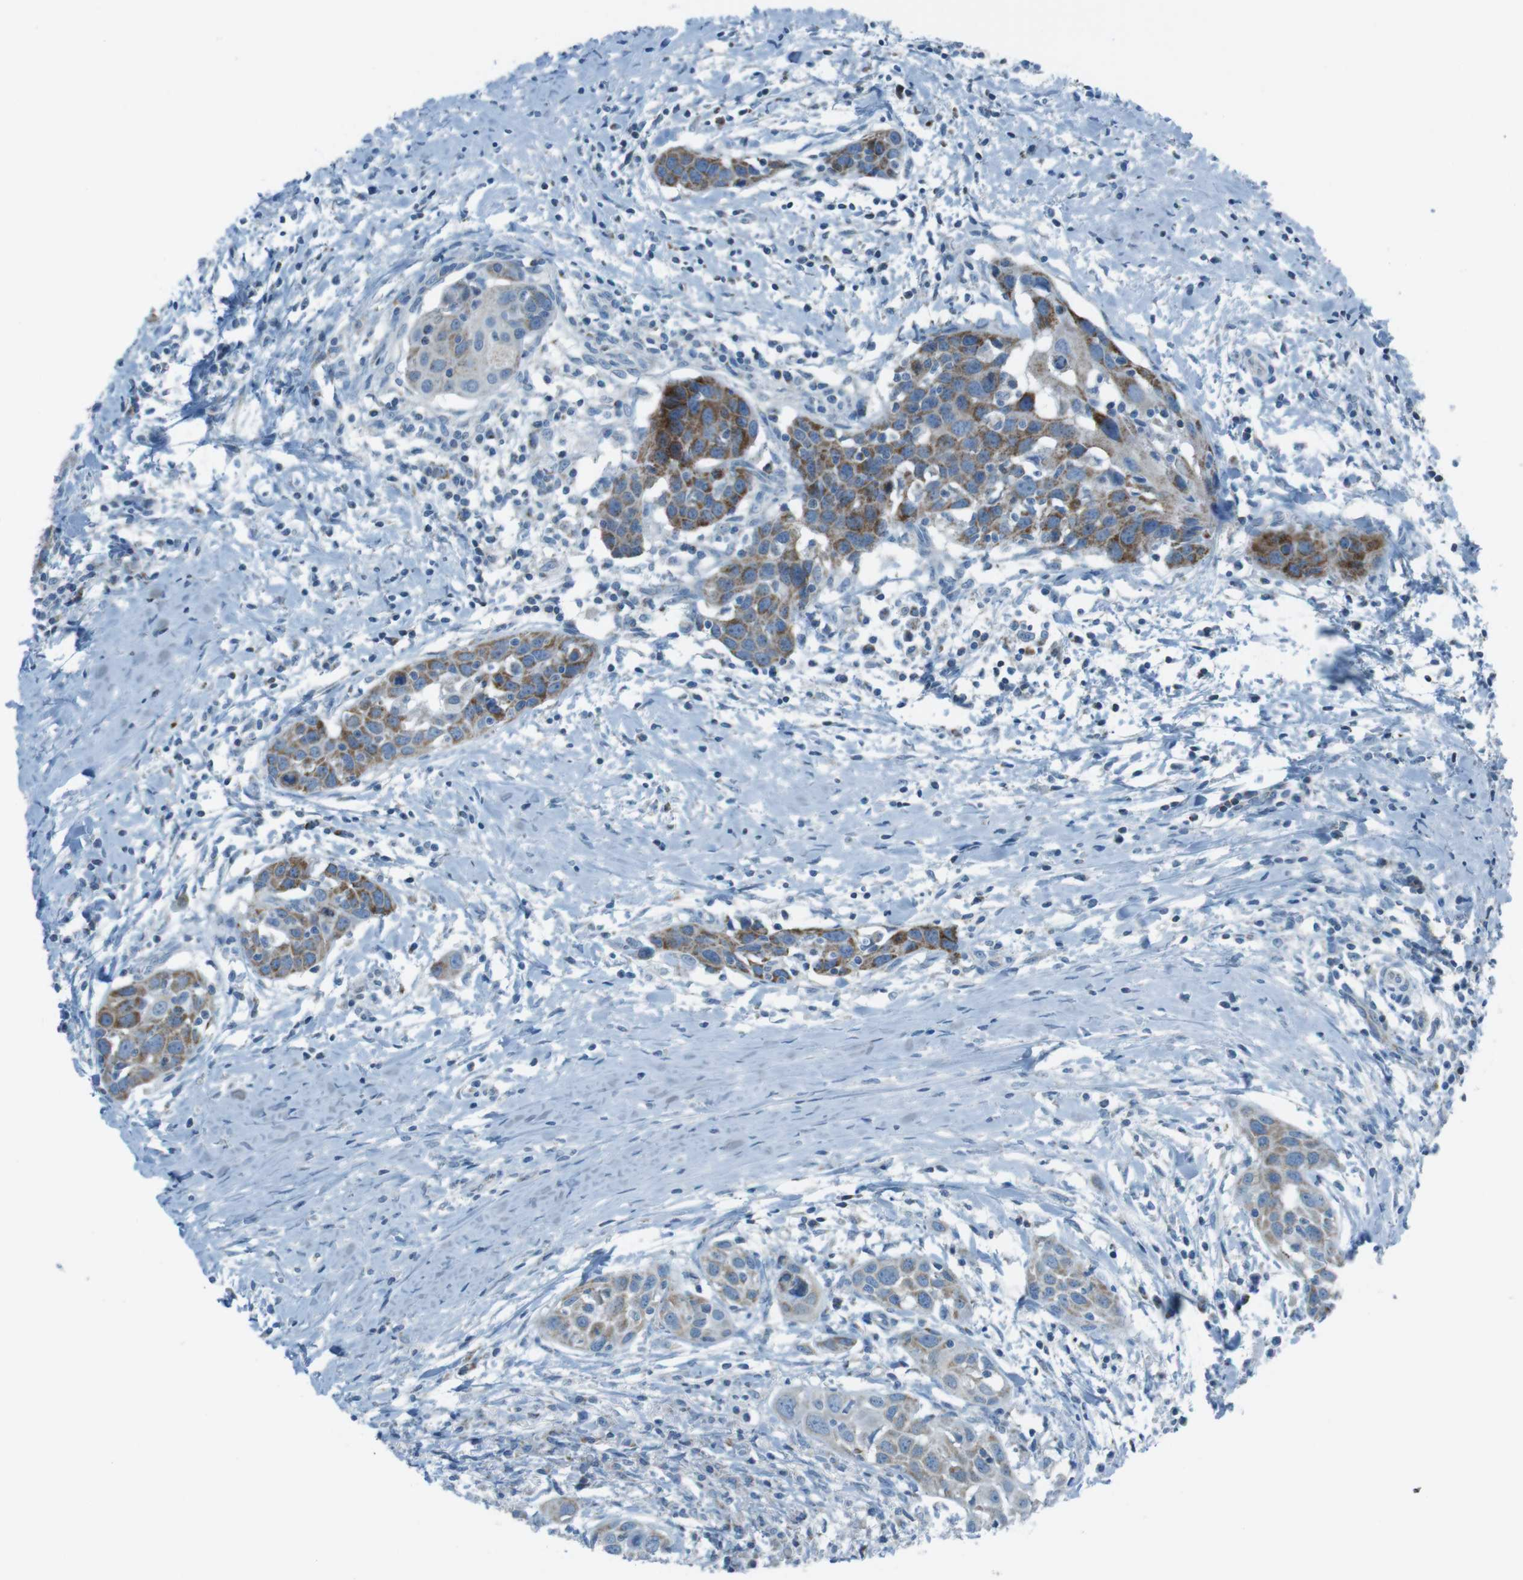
{"staining": {"intensity": "weak", "quantity": ">75%", "location": "cytoplasmic/membranous"}, "tissue": "head and neck cancer", "cell_type": "Tumor cells", "image_type": "cancer", "snomed": [{"axis": "morphology", "description": "Squamous cell carcinoma, NOS"}, {"axis": "topography", "description": "Oral tissue"}, {"axis": "topography", "description": "Head-Neck"}], "caption": "Head and neck cancer (squamous cell carcinoma) stained for a protein (brown) displays weak cytoplasmic/membranous positive staining in about >75% of tumor cells.", "gene": "DNAJA3", "patient": {"sex": "female", "age": 50}}